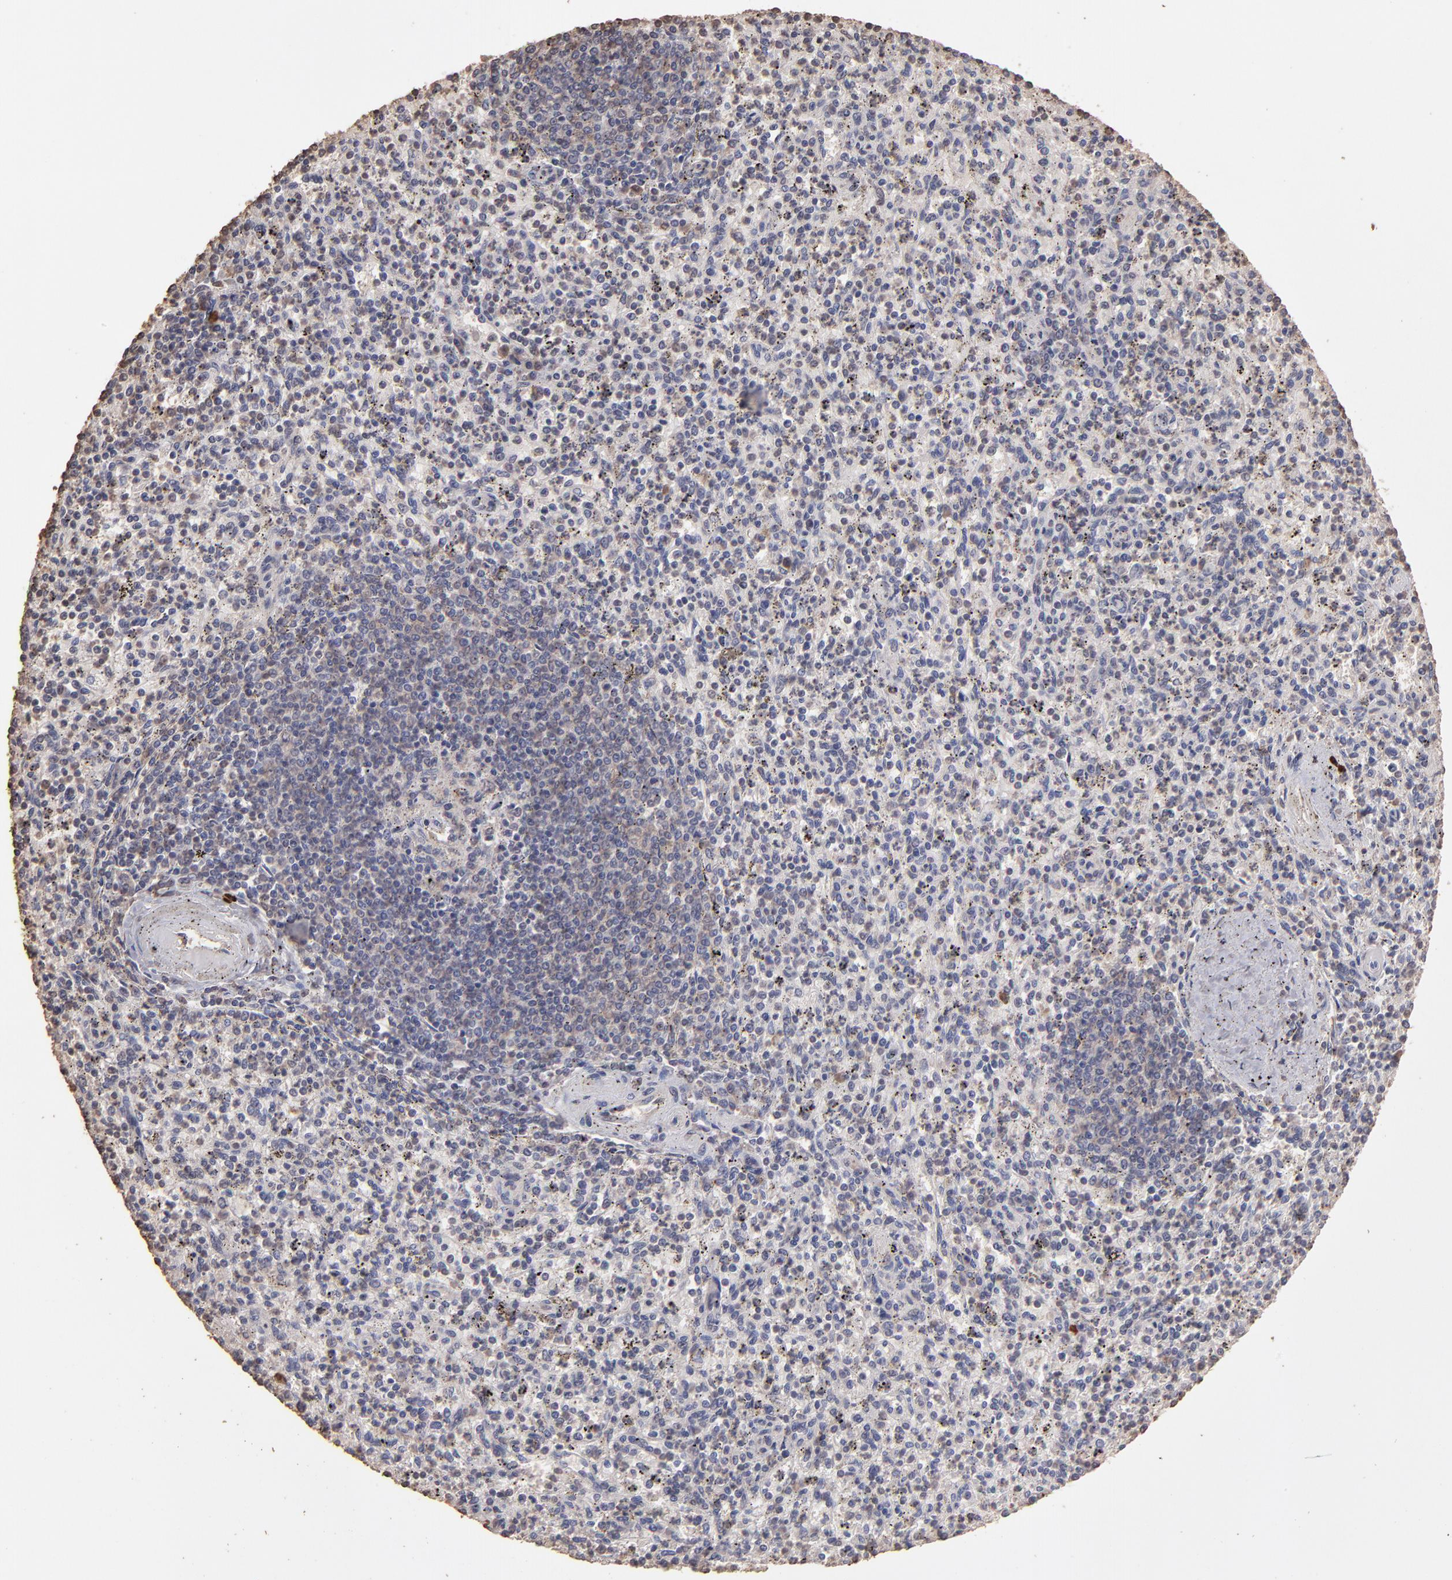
{"staining": {"intensity": "moderate", "quantity": "25%-75%", "location": "cytoplasmic/membranous,nuclear"}, "tissue": "spleen", "cell_type": "Cells in red pulp", "image_type": "normal", "snomed": [{"axis": "morphology", "description": "Normal tissue, NOS"}, {"axis": "topography", "description": "Spleen"}], "caption": "Spleen stained for a protein displays moderate cytoplasmic/membranous,nuclear positivity in cells in red pulp.", "gene": "OPHN1", "patient": {"sex": "male", "age": 72}}